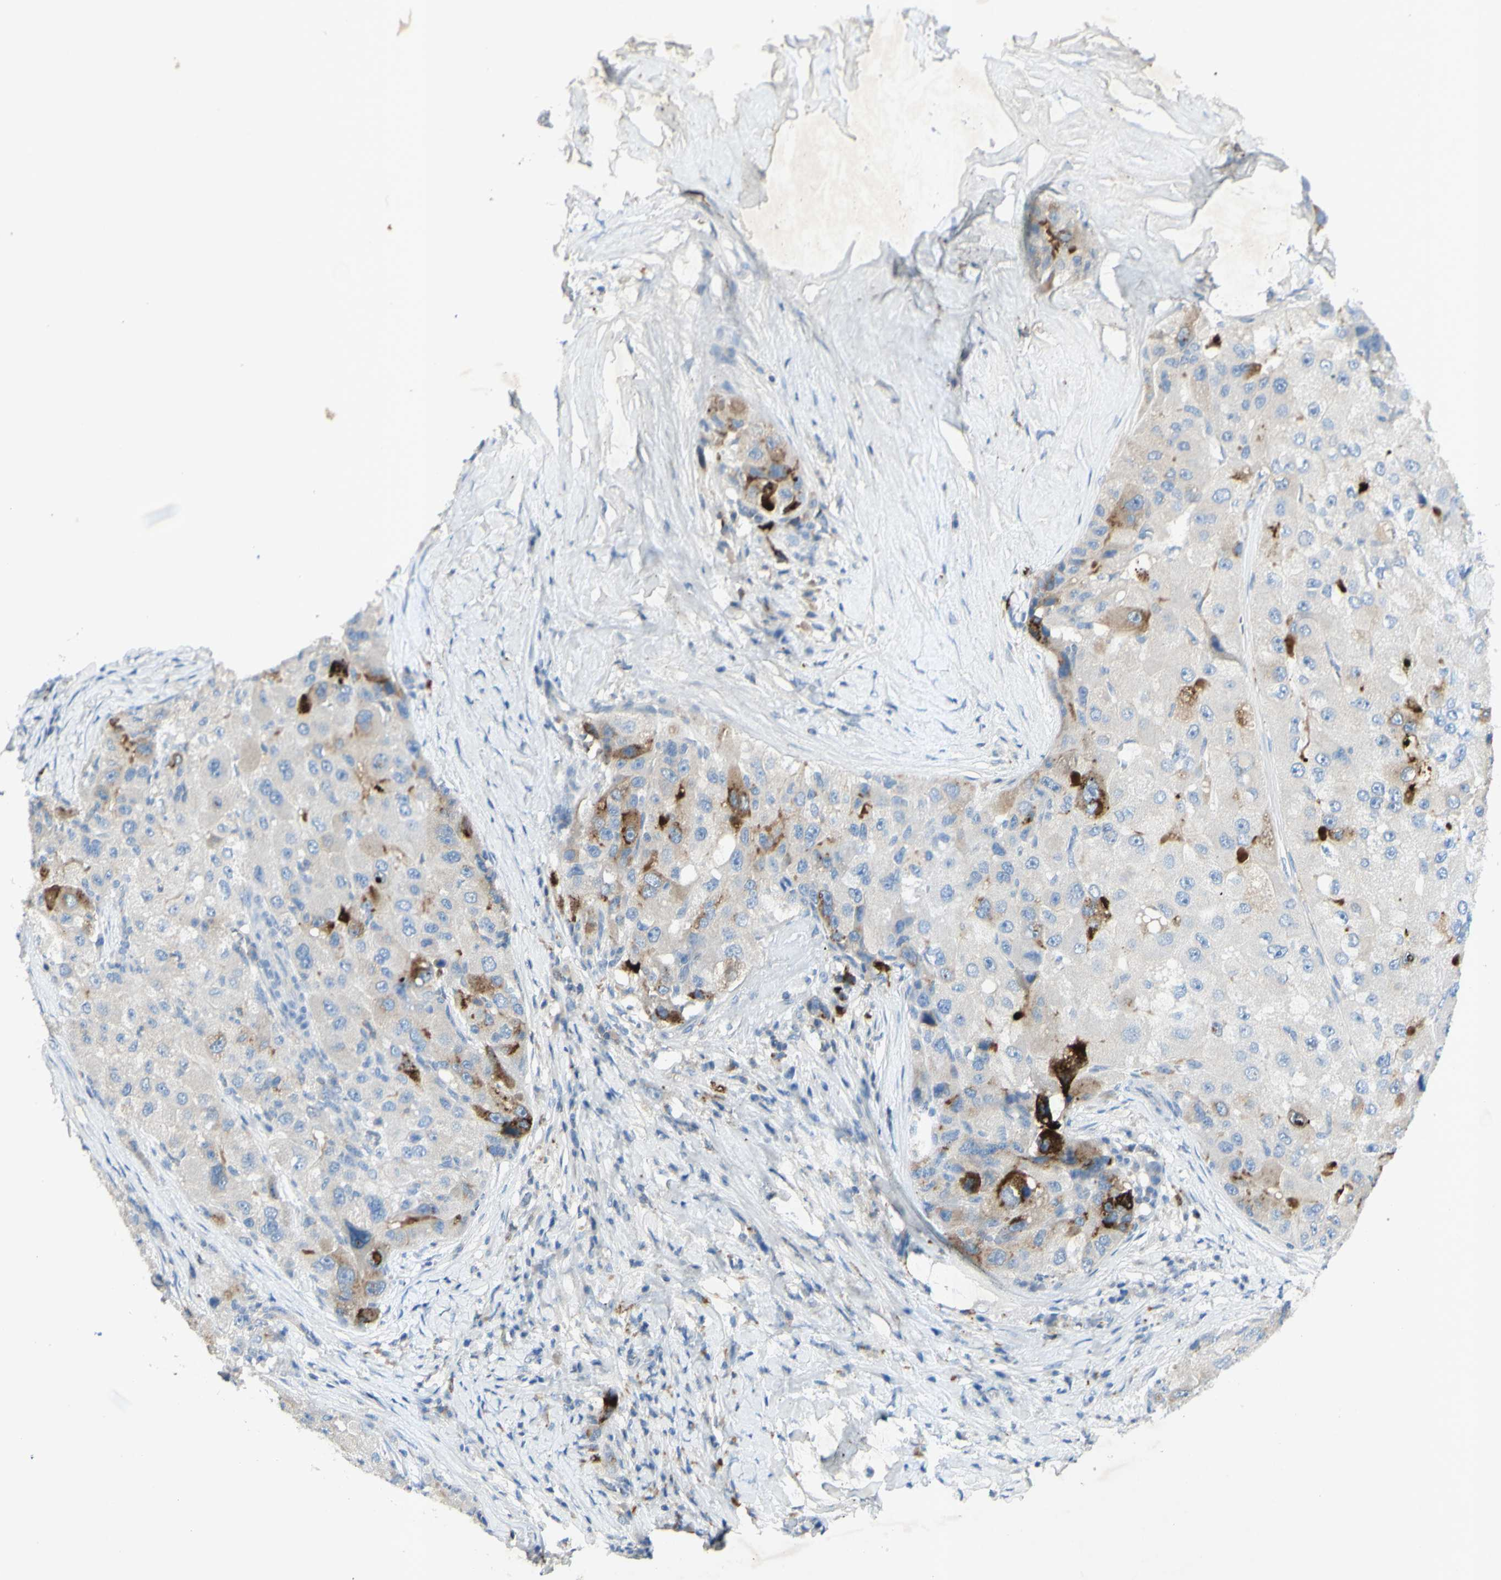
{"staining": {"intensity": "strong", "quantity": "<25%", "location": "cytoplasmic/membranous"}, "tissue": "liver cancer", "cell_type": "Tumor cells", "image_type": "cancer", "snomed": [{"axis": "morphology", "description": "Carcinoma, Hepatocellular, NOS"}, {"axis": "topography", "description": "Liver"}], "caption": "There is medium levels of strong cytoplasmic/membranous expression in tumor cells of hepatocellular carcinoma (liver), as demonstrated by immunohistochemical staining (brown color).", "gene": "GDF15", "patient": {"sex": "male", "age": 80}}